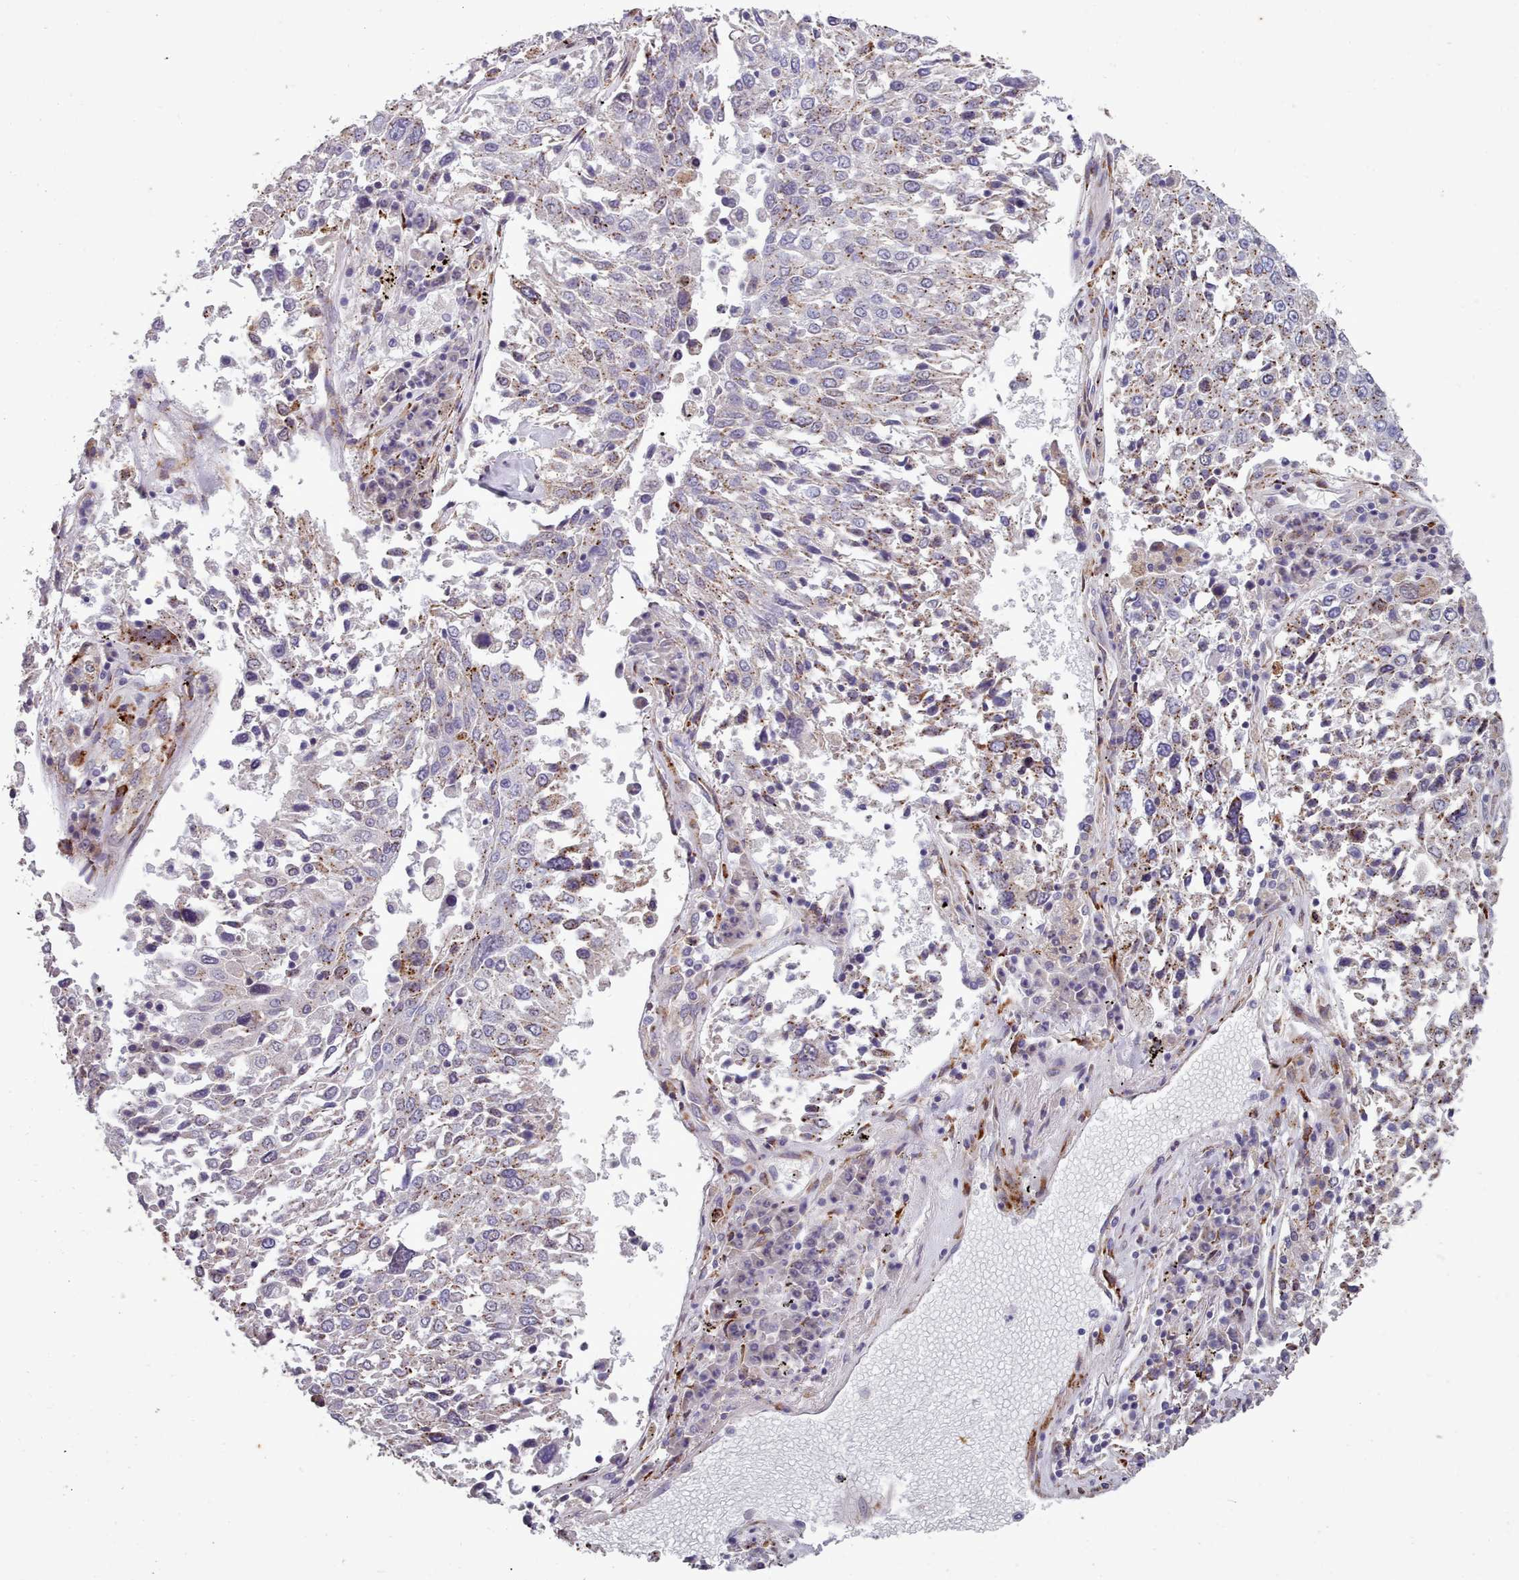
{"staining": {"intensity": "weak", "quantity": "25%-75%", "location": "cytoplasmic/membranous"}, "tissue": "lung cancer", "cell_type": "Tumor cells", "image_type": "cancer", "snomed": [{"axis": "morphology", "description": "Squamous cell carcinoma, NOS"}, {"axis": "topography", "description": "Lung"}], "caption": "IHC staining of lung squamous cell carcinoma, which displays low levels of weak cytoplasmic/membranous positivity in approximately 25%-75% of tumor cells indicating weak cytoplasmic/membranous protein staining. The staining was performed using DAB (3,3'-diaminobenzidine) (brown) for protein detection and nuclei were counterstained in hematoxylin (blue).", "gene": "FKBP10", "patient": {"sex": "male", "age": 65}}